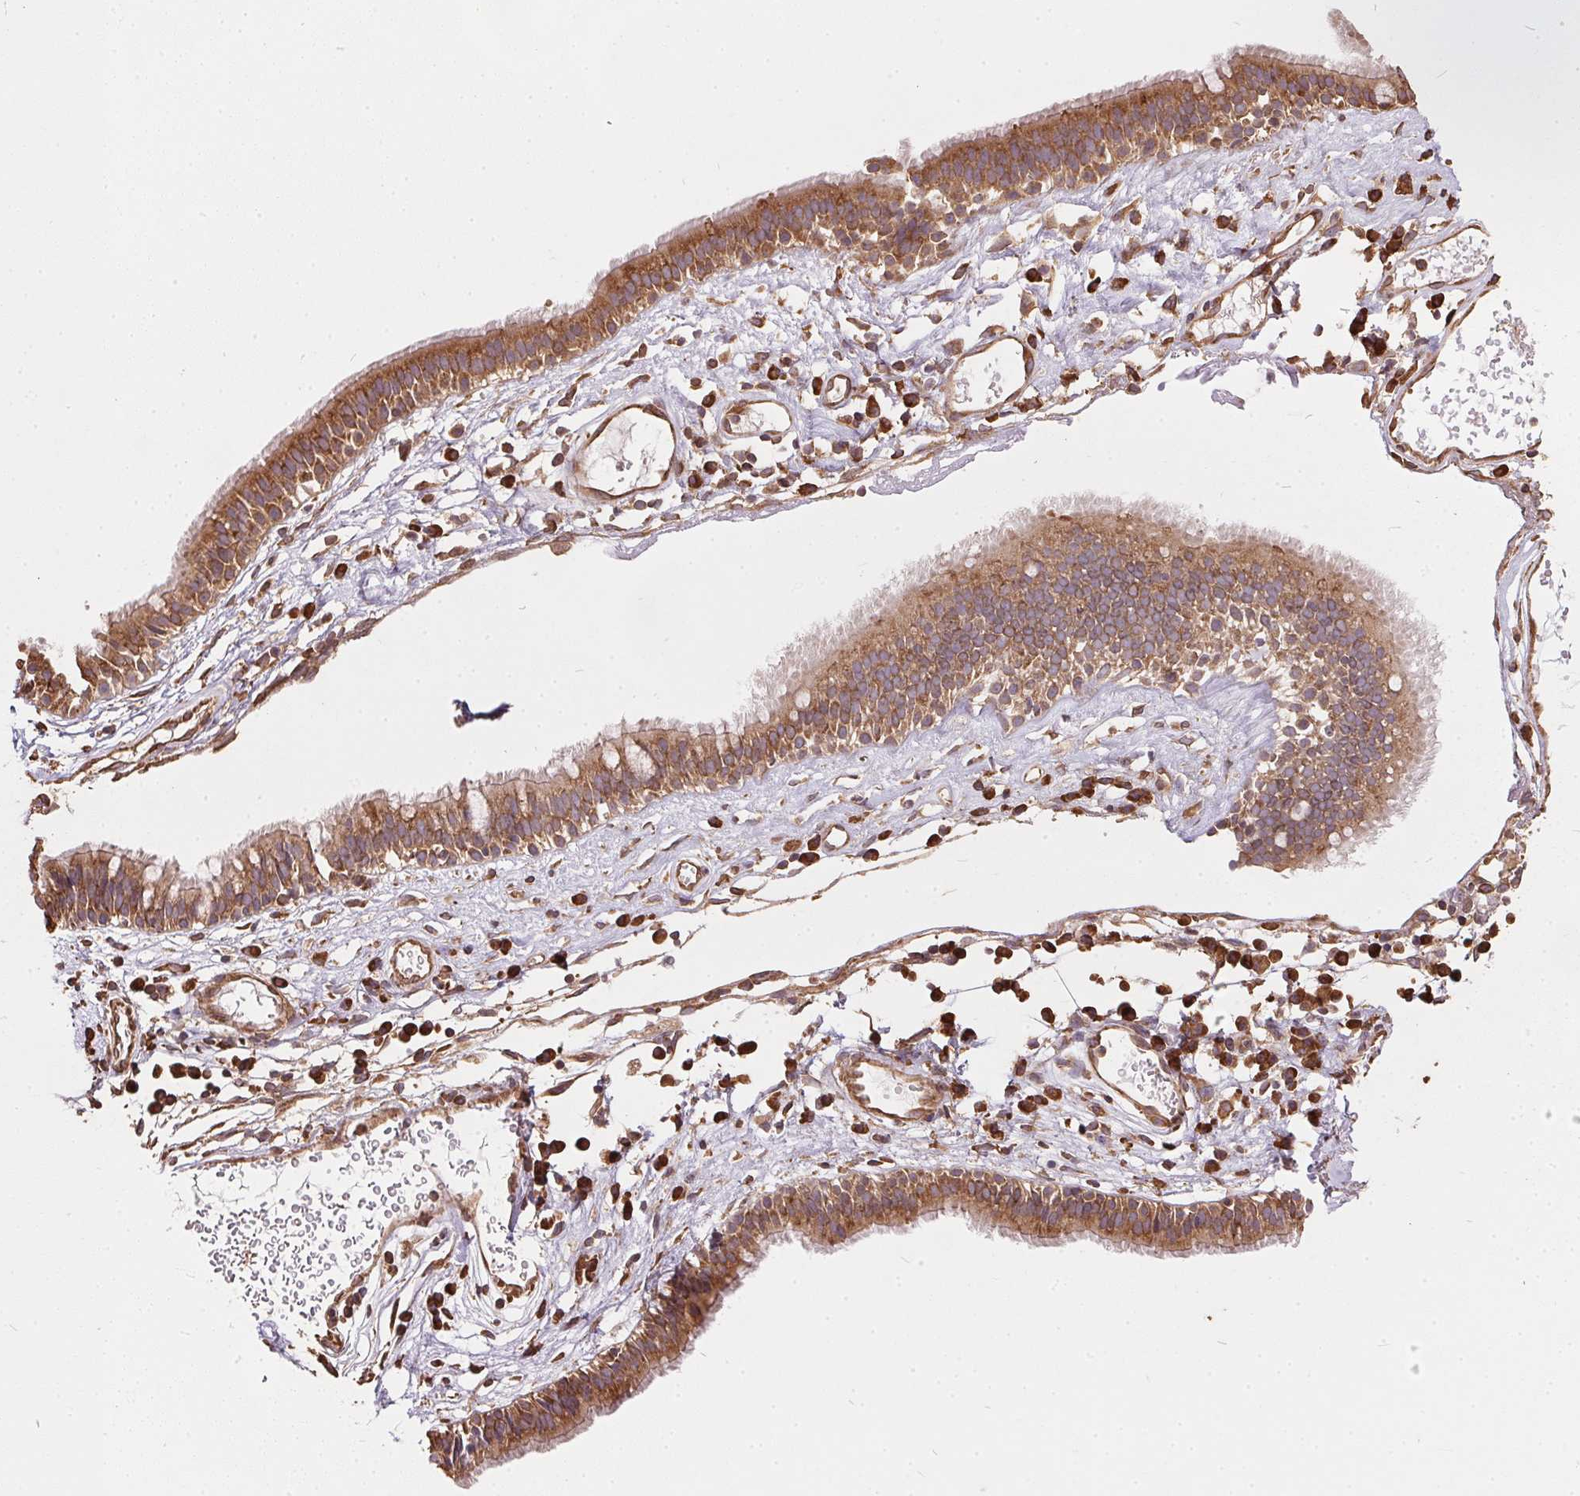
{"staining": {"intensity": "strong", "quantity": ">75%", "location": "cytoplasmic/membranous"}, "tissue": "nasopharynx", "cell_type": "Respiratory epithelial cells", "image_type": "normal", "snomed": [{"axis": "morphology", "description": "Normal tissue, NOS"}, {"axis": "topography", "description": "Nasopharynx"}], "caption": "Nasopharynx stained with immunohistochemistry reveals strong cytoplasmic/membranous expression in about >75% of respiratory epithelial cells.", "gene": "EIF2S1", "patient": {"sex": "male", "age": 24}}